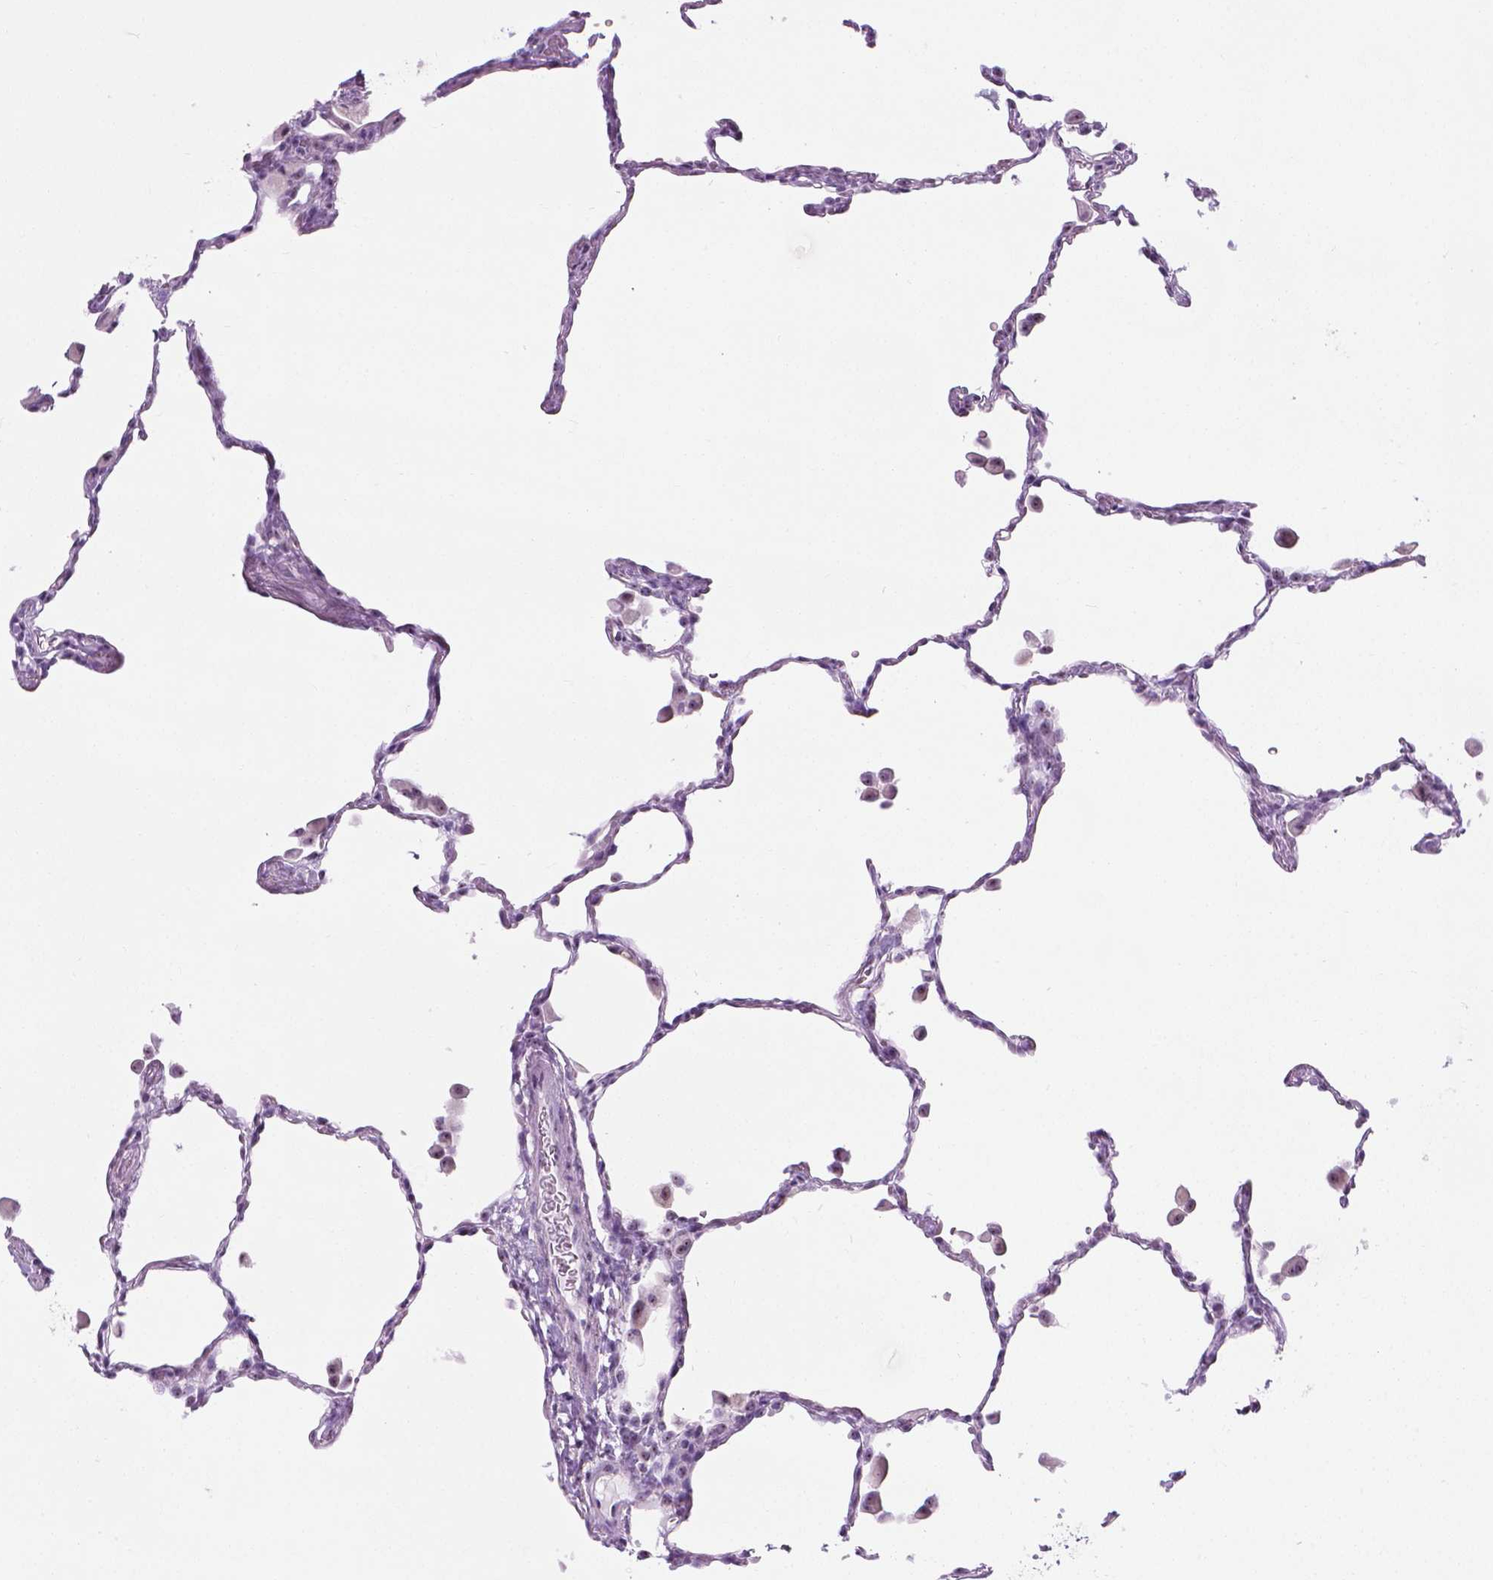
{"staining": {"intensity": "negative", "quantity": "none", "location": "none"}, "tissue": "lung", "cell_type": "Alveolar cells", "image_type": "normal", "snomed": [{"axis": "morphology", "description": "Normal tissue, NOS"}, {"axis": "topography", "description": "Lung"}], "caption": "A high-resolution micrograph shows immunohistochemistry staining of normal lung, which demonstrates no significant positivity in alveolar cells.", "gene": "NOL7", "patient": {"sex": "female", "age": 47}}